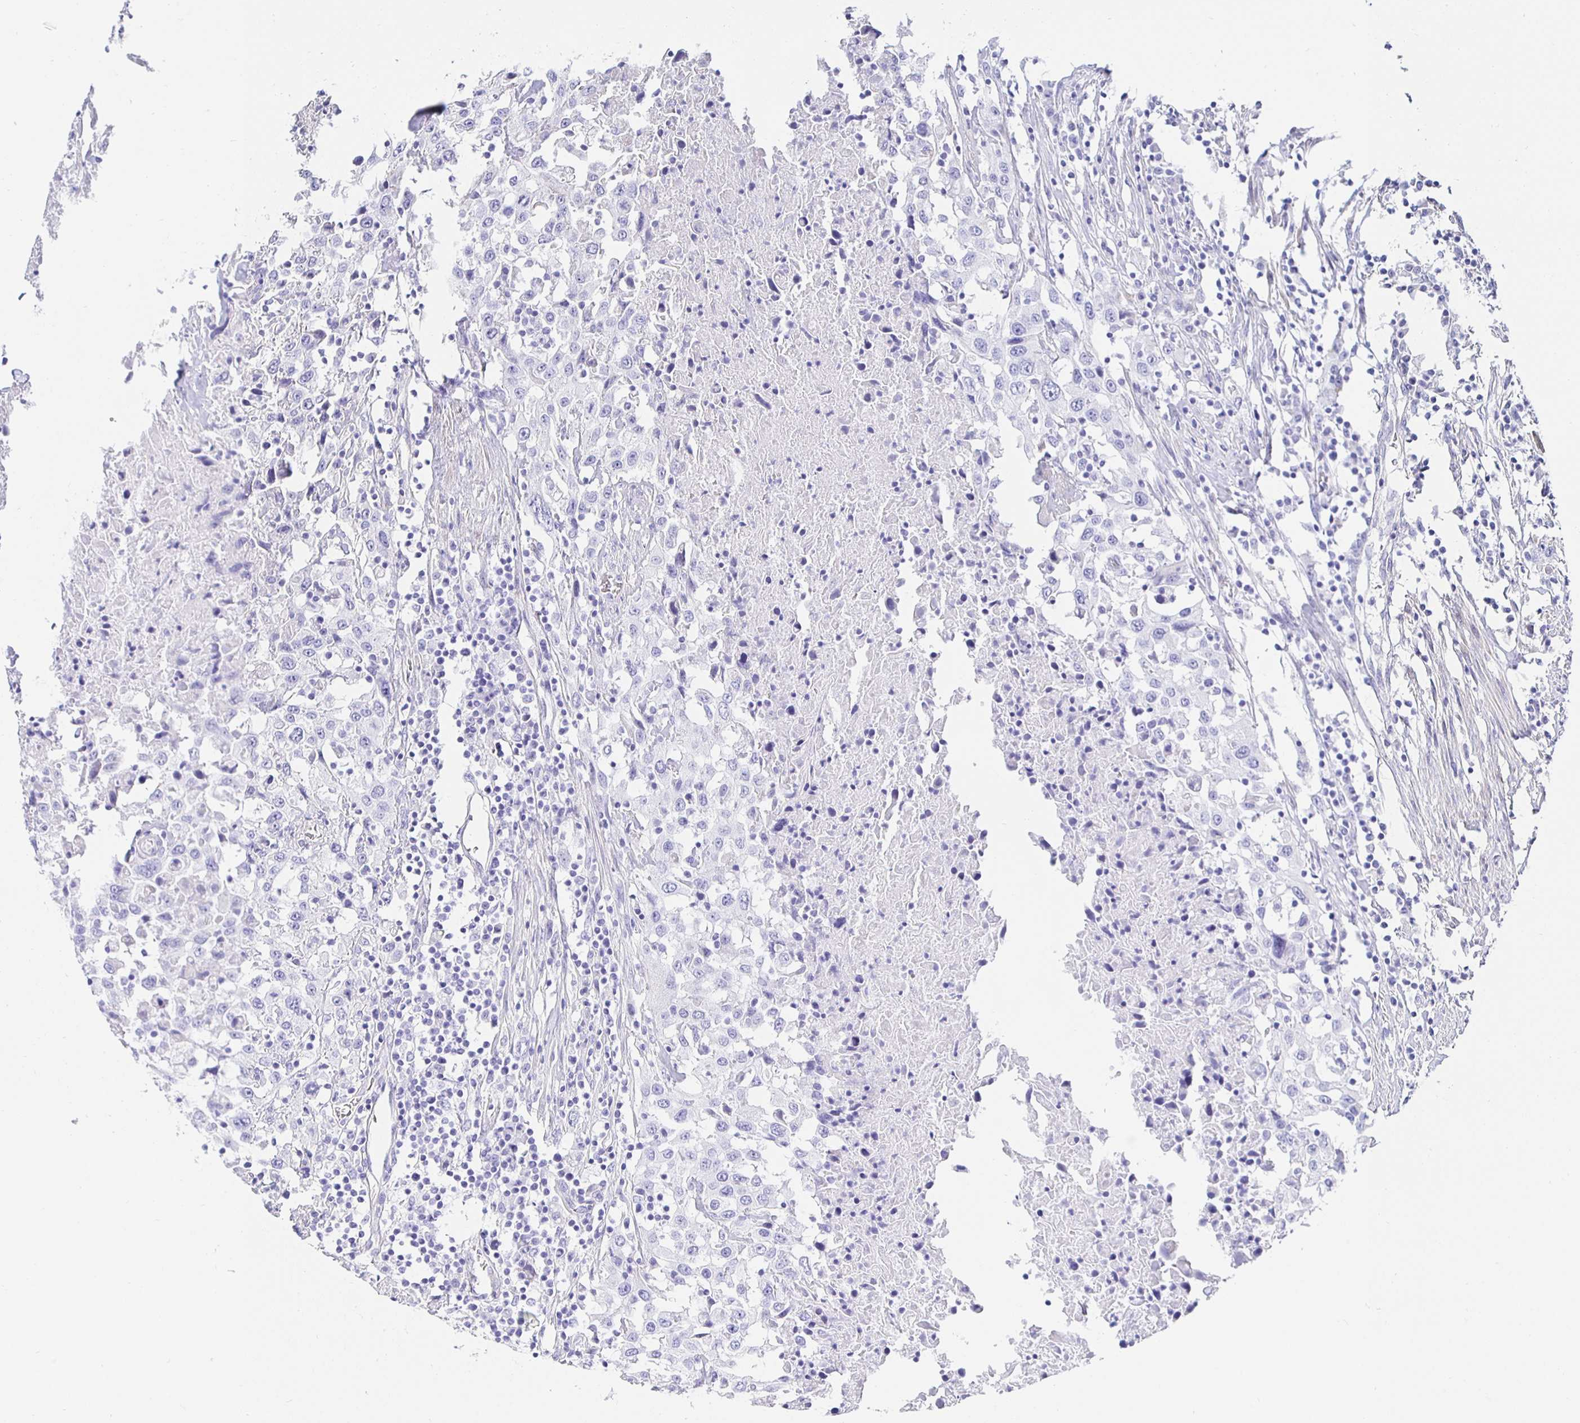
{"staining": {"intensity": "negative", "quantity": "none", "location": "none"}, "tissue": "urothelial cancer", "cell_type": "Tumor cells", "image_type": "cancer", "snomed": [{"axis": "morphology", "description": "Urothelial carcinoma, High grade"}, {"axis": "topography", "description": "Urinary bladder"}], "caption": "Image shows no protein positivity in tumor cells of urothelial cancer tissue.", "gene": "HSPA4L", "patient": {"sex": "male", "age": 61}}